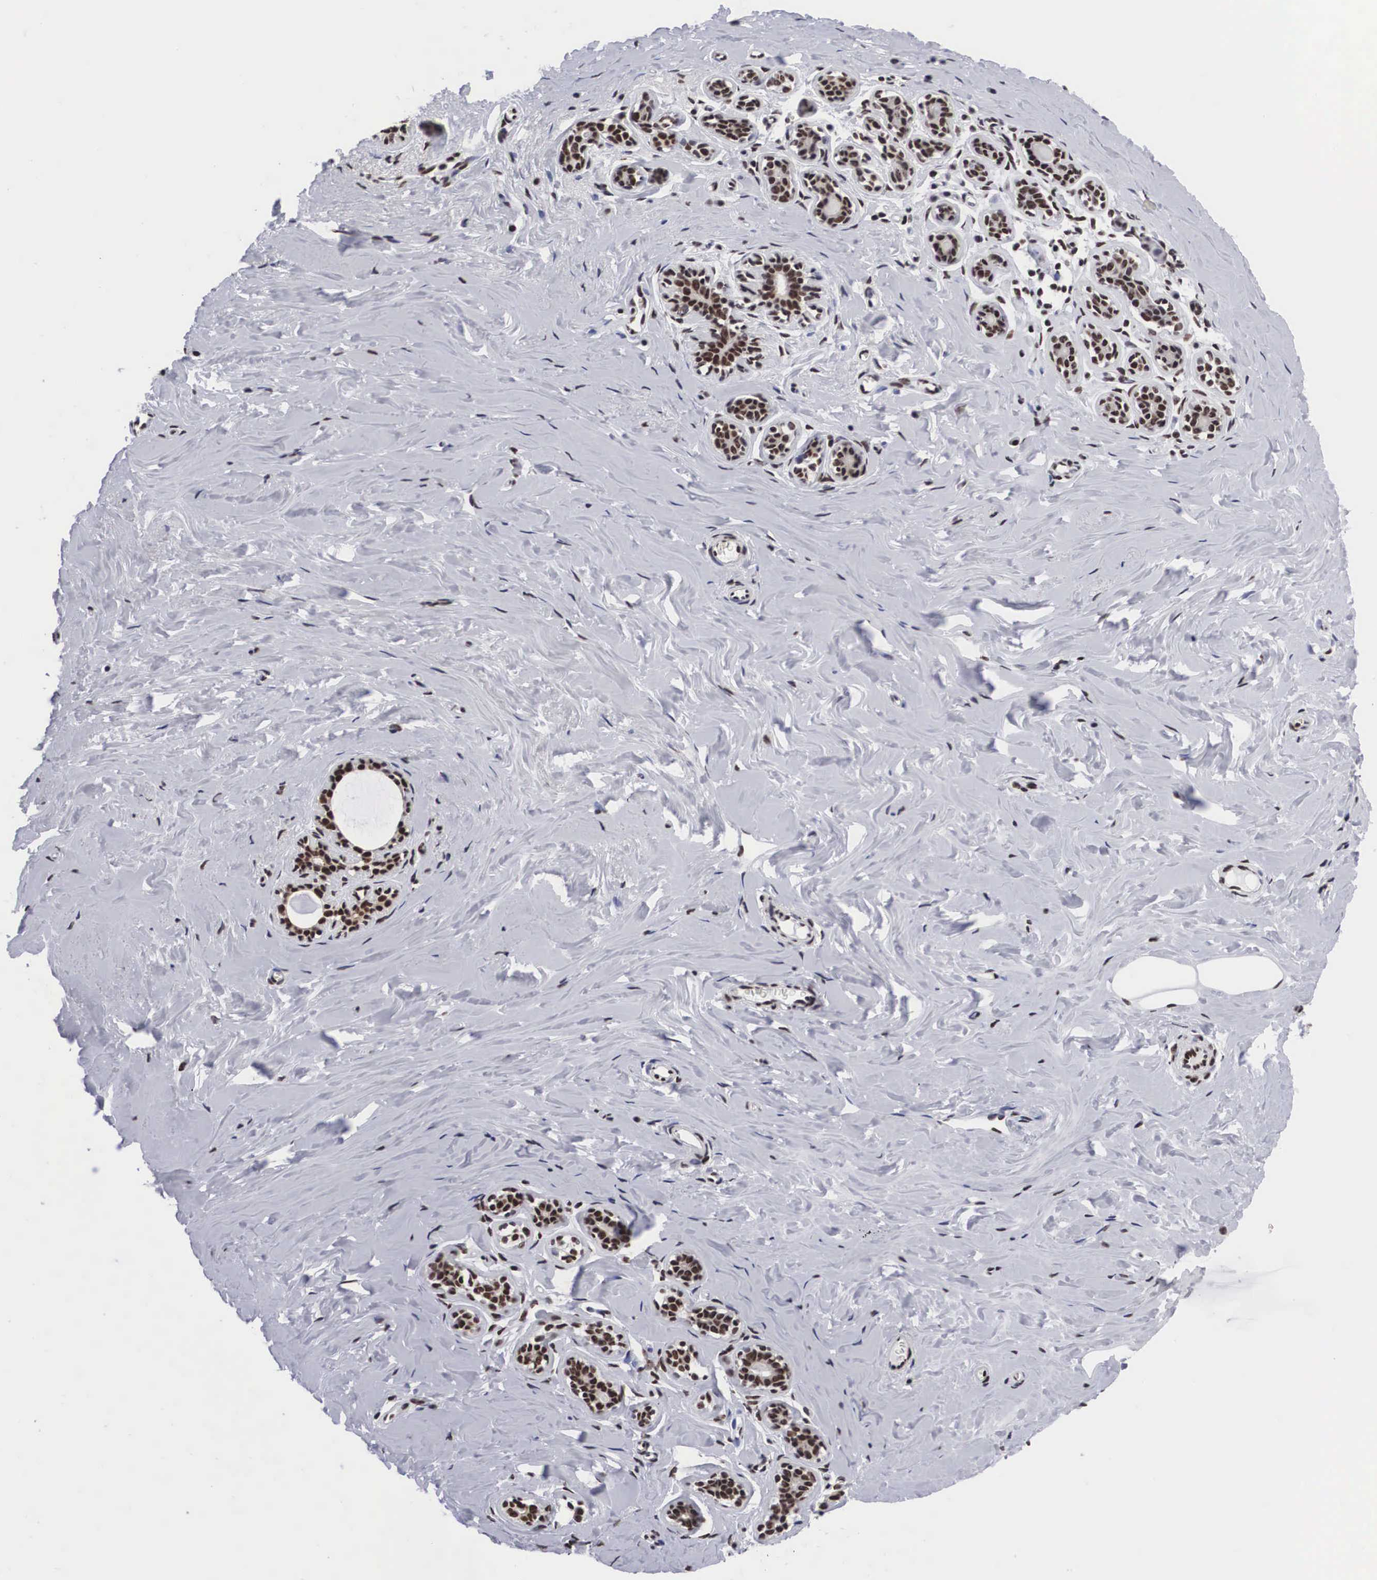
{"staining": {"intensity": "moderate", "quantity": ">75%", "location": "nuclear"}, "tissue": "breast", "cell_type": "Adipocytes", "image_type": "normal", "snomed": [{"axis": "morphology", "description": "Normal tissue, NOS"}, {"axis": "topography", "description": "Breast"}], "caption": "DAB immunohistochemical staining of benign human breast shows moderate nuclear protein staining in approximately >75% of adipocytes.", "gene": "ACIN1", "patient": {"sex": "female", "age": 45}}